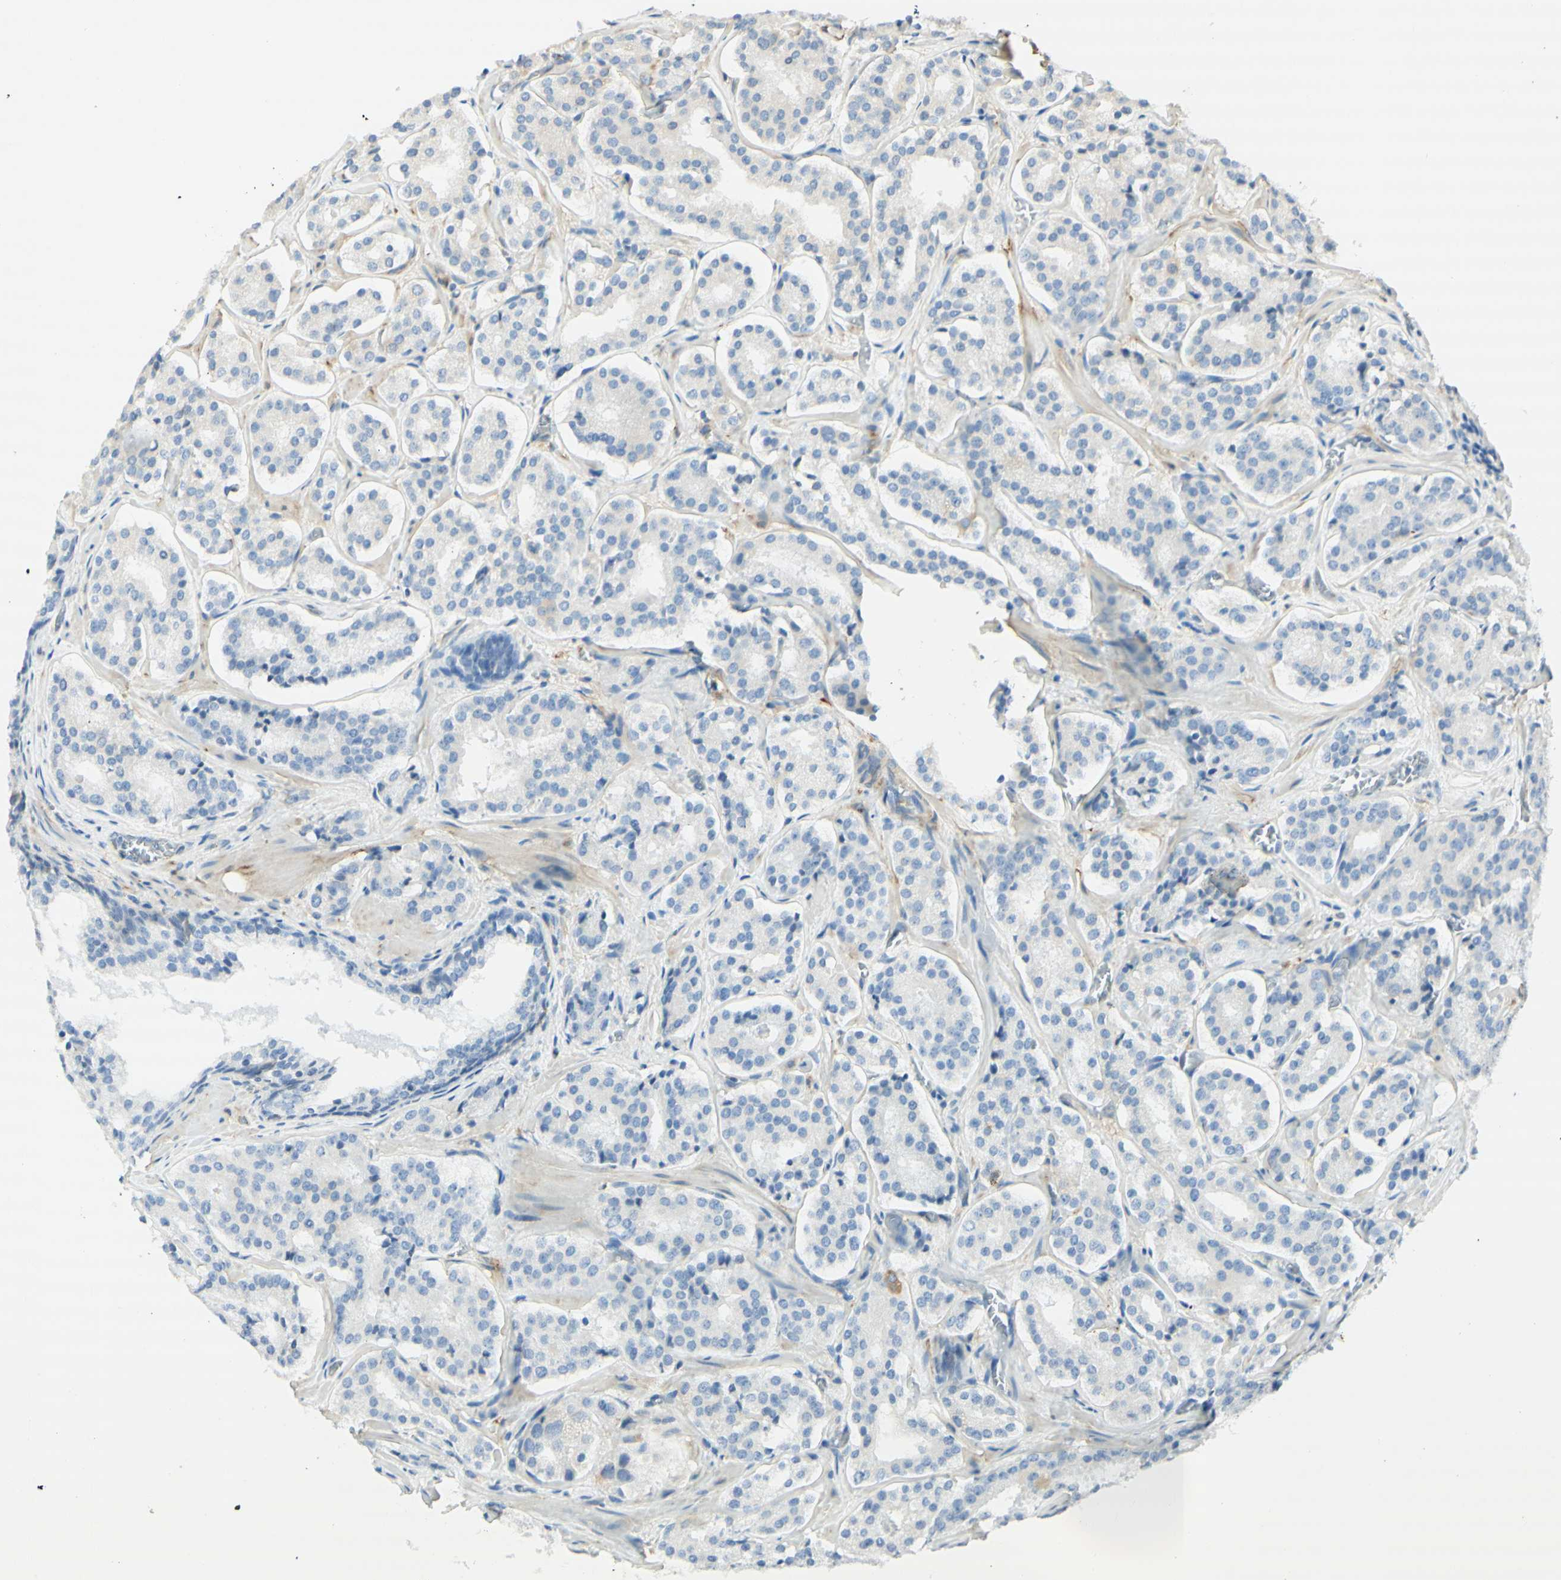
{"staining": {"intensity": "negative", "quantity": "none", "location": "none"}, "tissue": "prostate cancer", "cell_type": "Tumor cells", "image_type": "cancer", "snomed": [{"axis": "morphology", "description": "Adenocarcinoma, High grade"}, {"axis": "topography", "description": "Prostate"}], "caption": "A high-resolution histopathology image shows immunohistochemistry (IHC) staining of prostate cancer, which reveals no significant staining in tumor cells.", "gene": "MAP1B", "patient": {"sex": "male", "age": 60}}